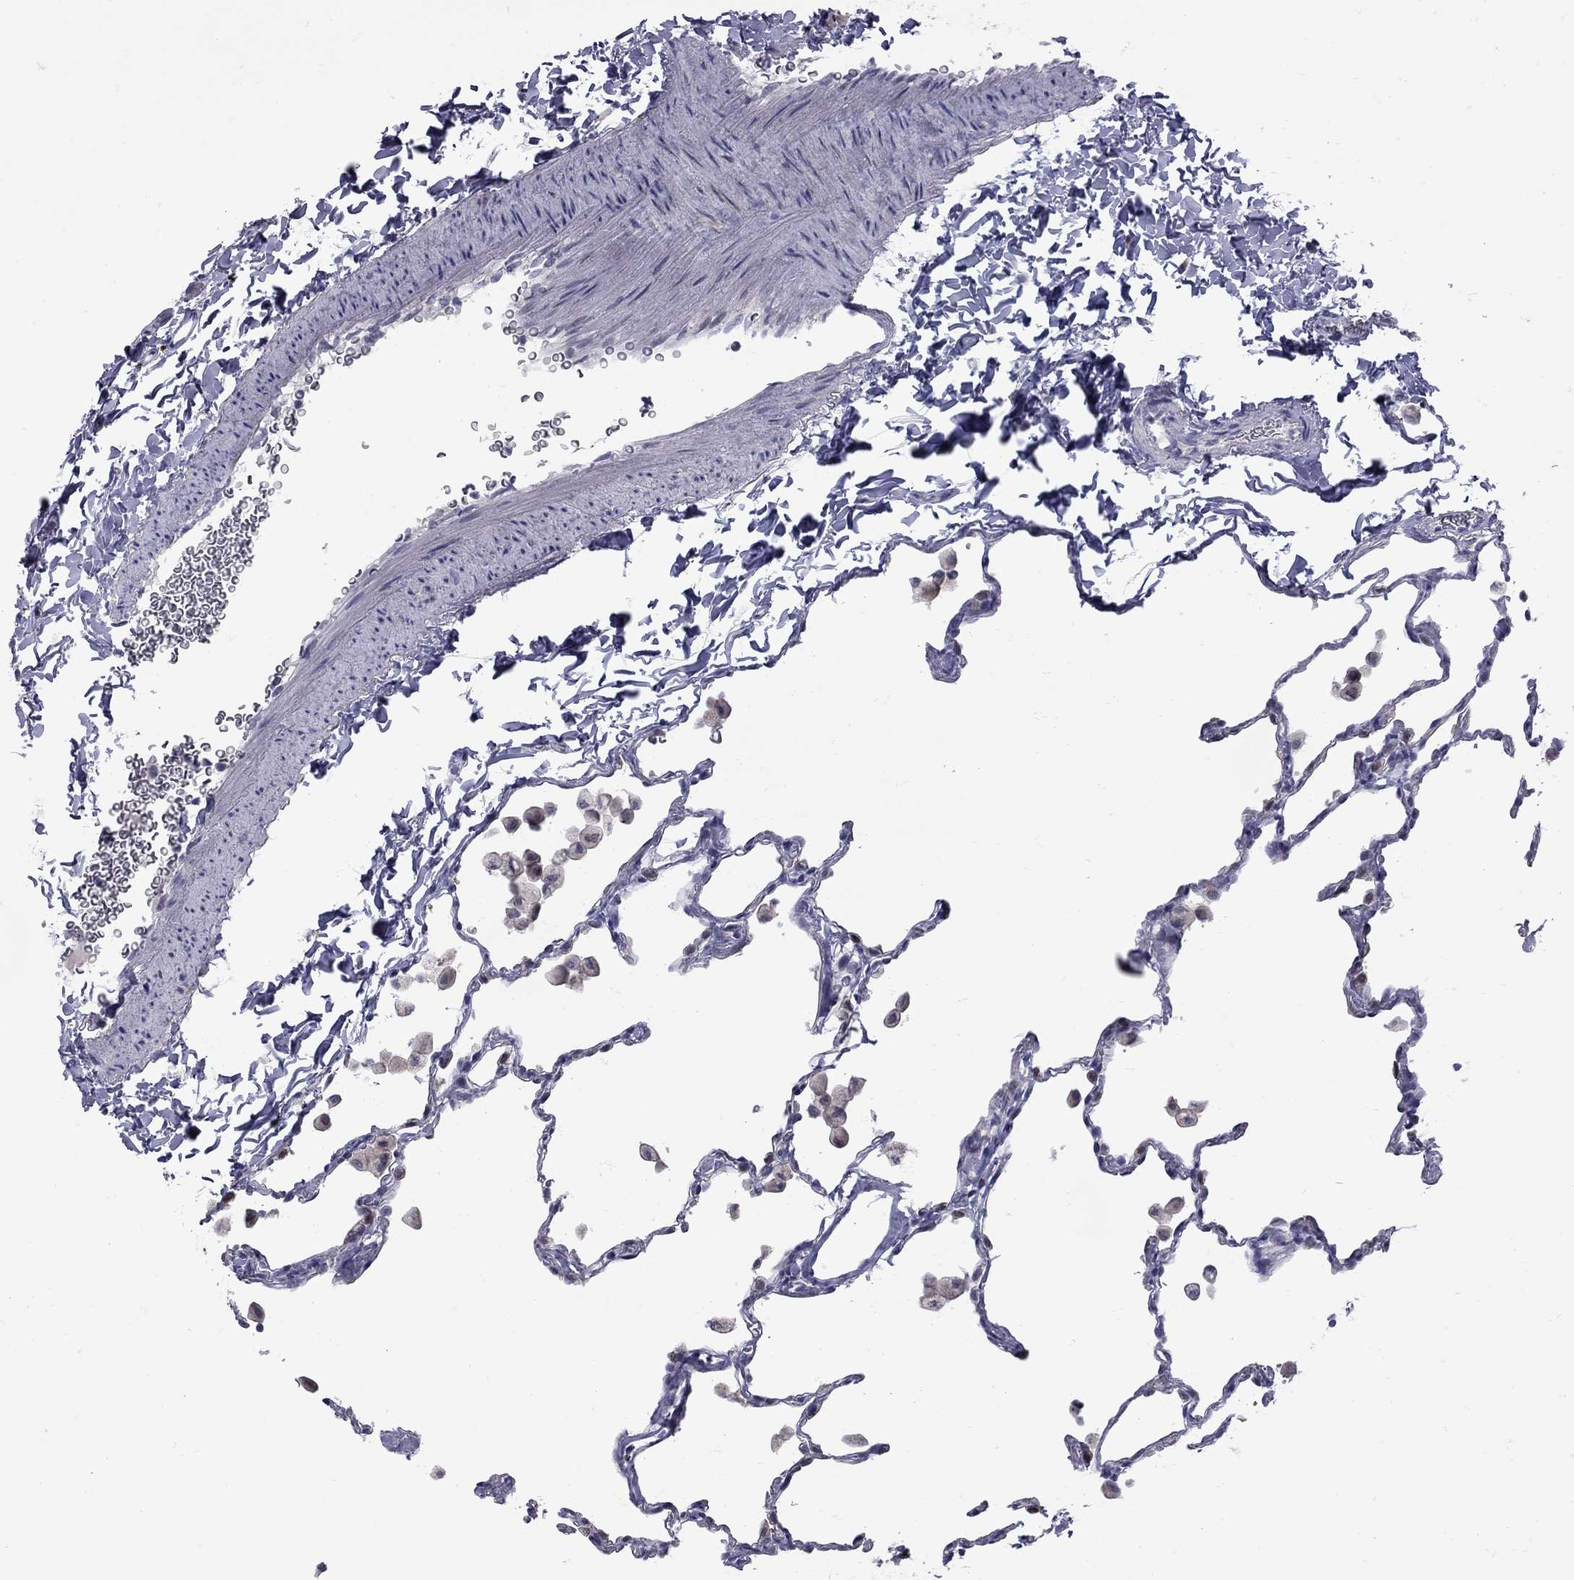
{"staining": {"intensity": "negative", "quantity": "none", "location": "none"}, "tissue": "lung", "cell_type": "Alveolar cells", "image_type": "normal", "snomed": [{"axis": "morphology", "description": "Normal tissue, NOS"}, {"axis": "topography", "description": "Lung"}], "caption": "Alveolar cells show no significant protein staining in unremarkable lung. The staining is performed using DAB (3,3'-diaminobenzidine) brown chromogen with nuclei counter-stained in using hematoxylin.", "gene": "NRARP", "patient": {"sex": "female", "age": 47}}